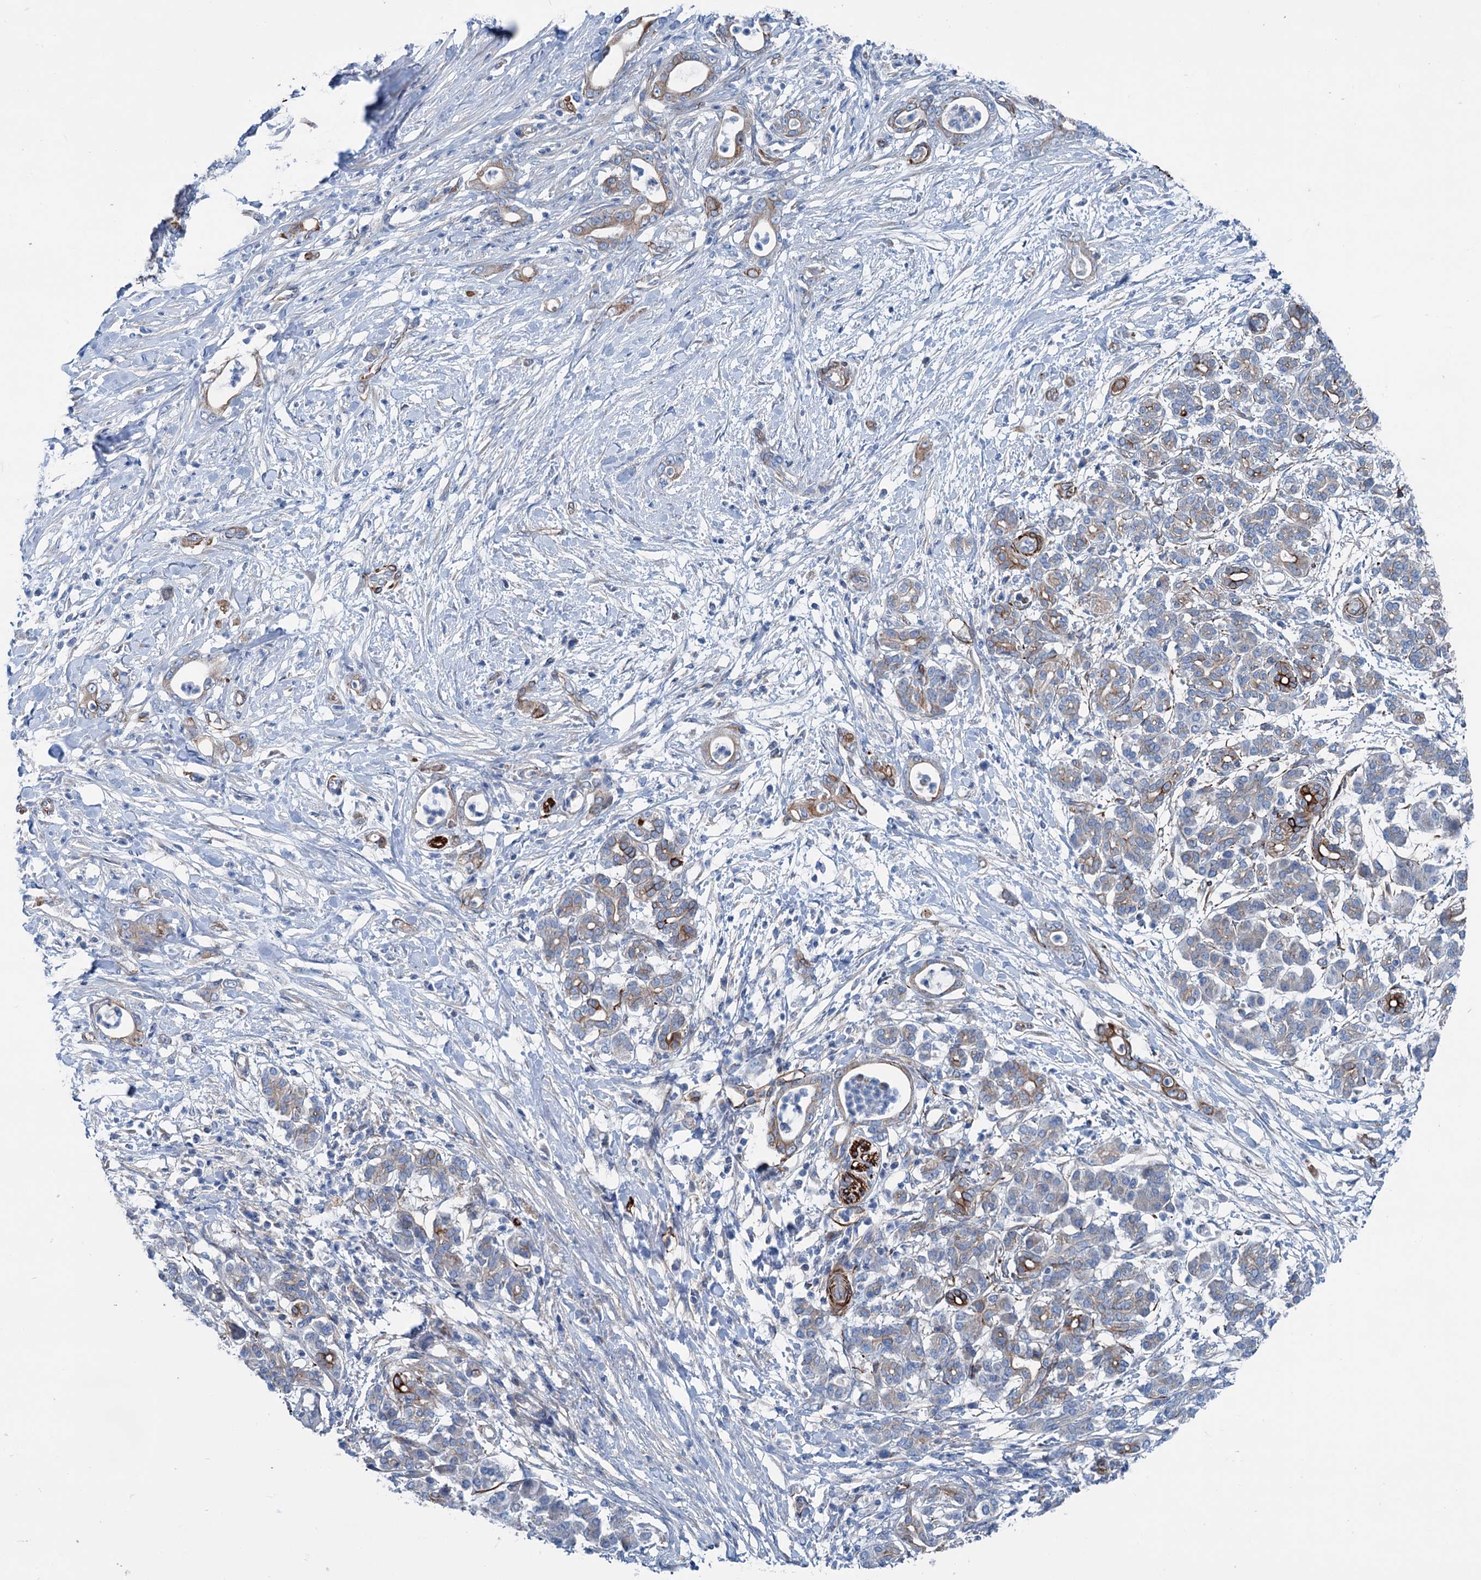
{"staining": {"intensity": "moderate", "quantity": "25%-75%", "location": "cytoplasmic/membranous"}, "tissue": "pancreatic cancer", "cell_type": "Tumor cells", "image_type": "cancer", "snomed": [{"axis": "morphology", "description": "Adenocarcinoma, NOS"}, {"axis": "topography", "description": "Pancreas"}], "caption": "Approximately 25%-75% of tumor cells in adenocarcinoma (pancreatic) reveal moderate cytoplasmic/membranous protein staining as visualized by brown immunohistochemical staining.", "gene": "CALCOCO1", "patient": {"sex": "female", "age": 55}}